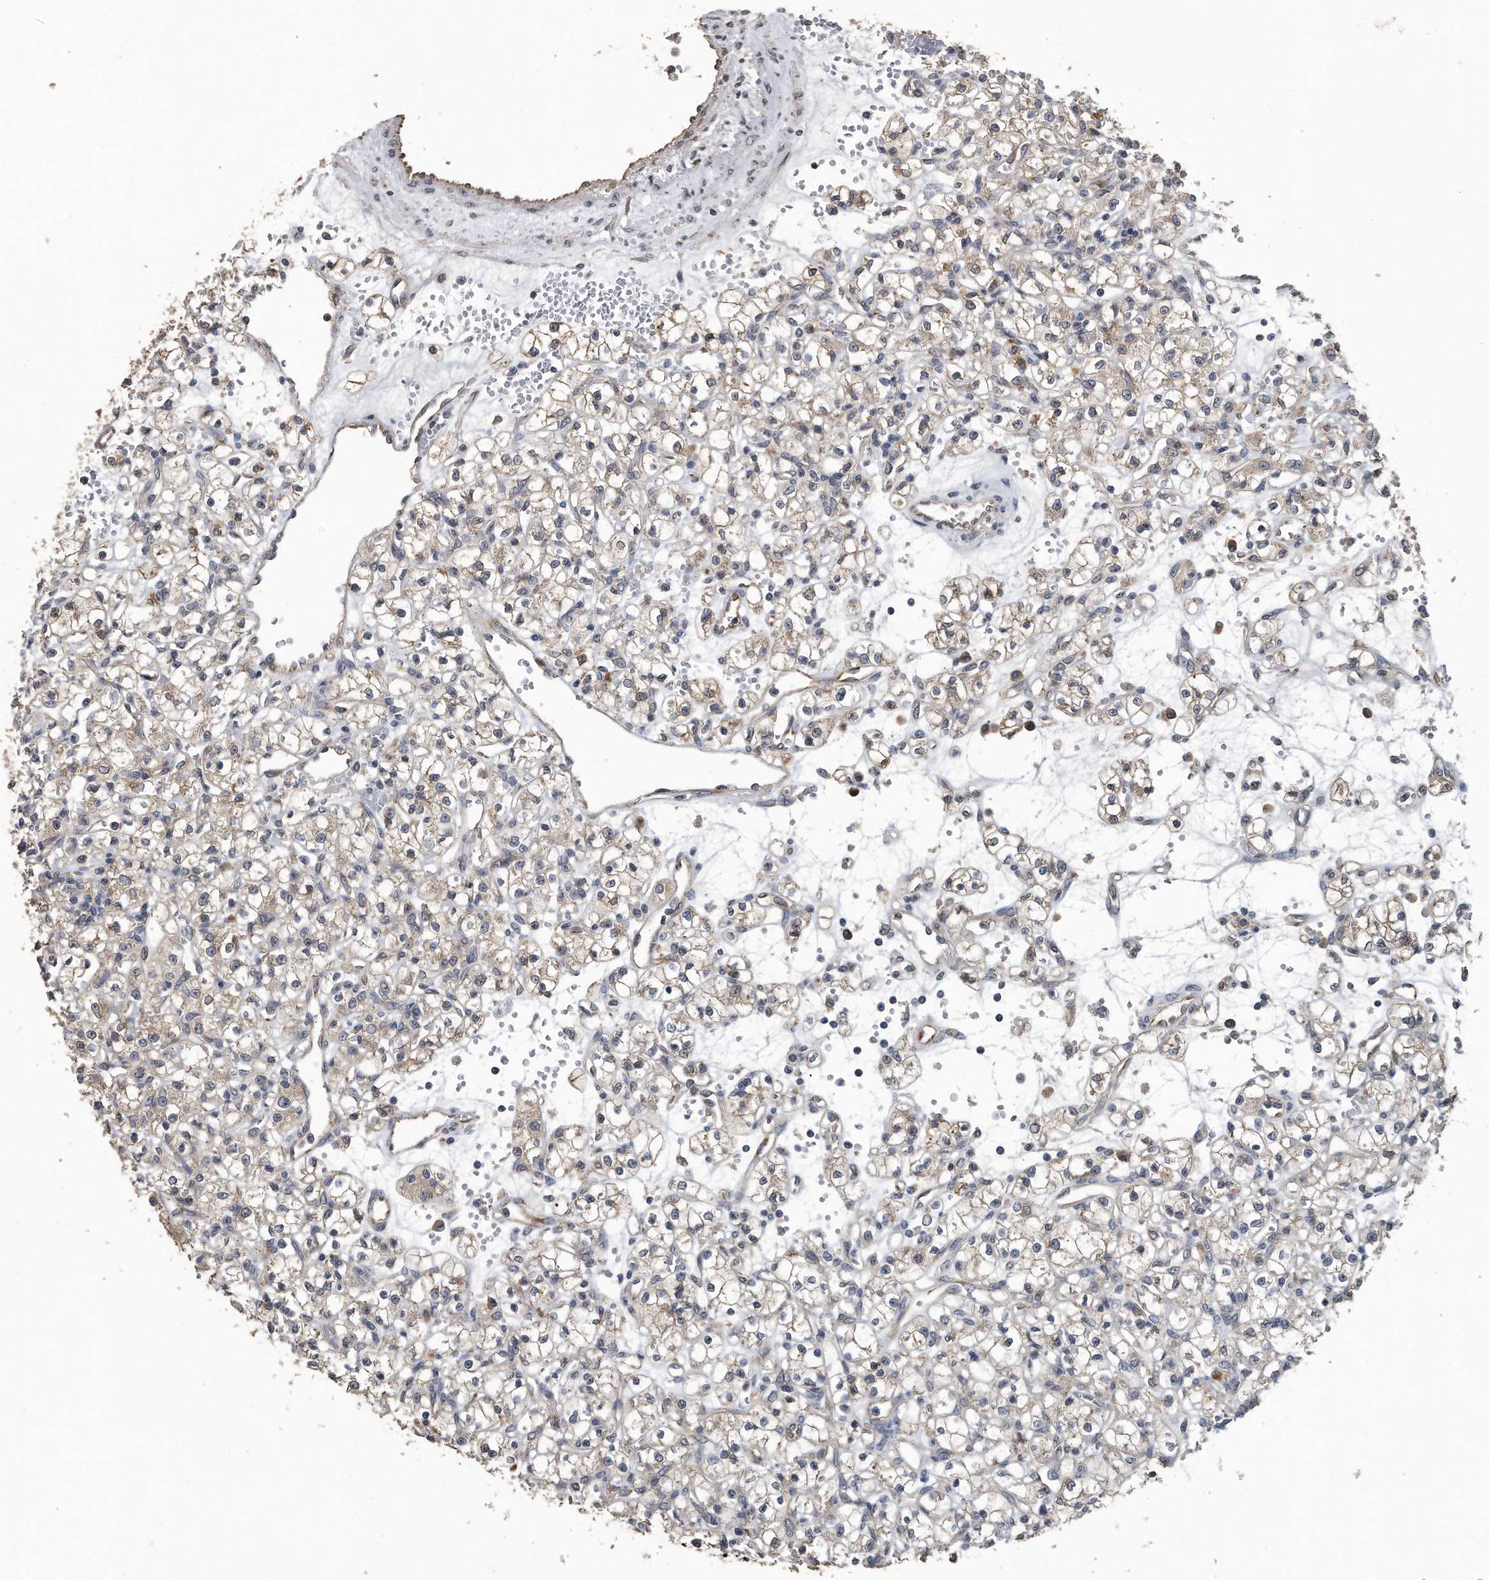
{"staining": {"intensity": "weak", "quantity": ">75%", "location": "cytoplasmic/membranous"}, "tissue": "renal cancer", "cell_type": "Tumor cells", "image_type": "cancer", "snomed": [{"axis": "morphology", "description": "Adenocarcinoma, NOS"}, {"axis": "topography", "description": "Kidney"}], "caption": "Human renal cancer (adenocarcinoma) stained with a brown dye reveals weak cytoplasmic/membranous positive positivity in about >75% of tumor cells.", "gene": "PCLO", "patient": {"sex": "female", "age": 59}}